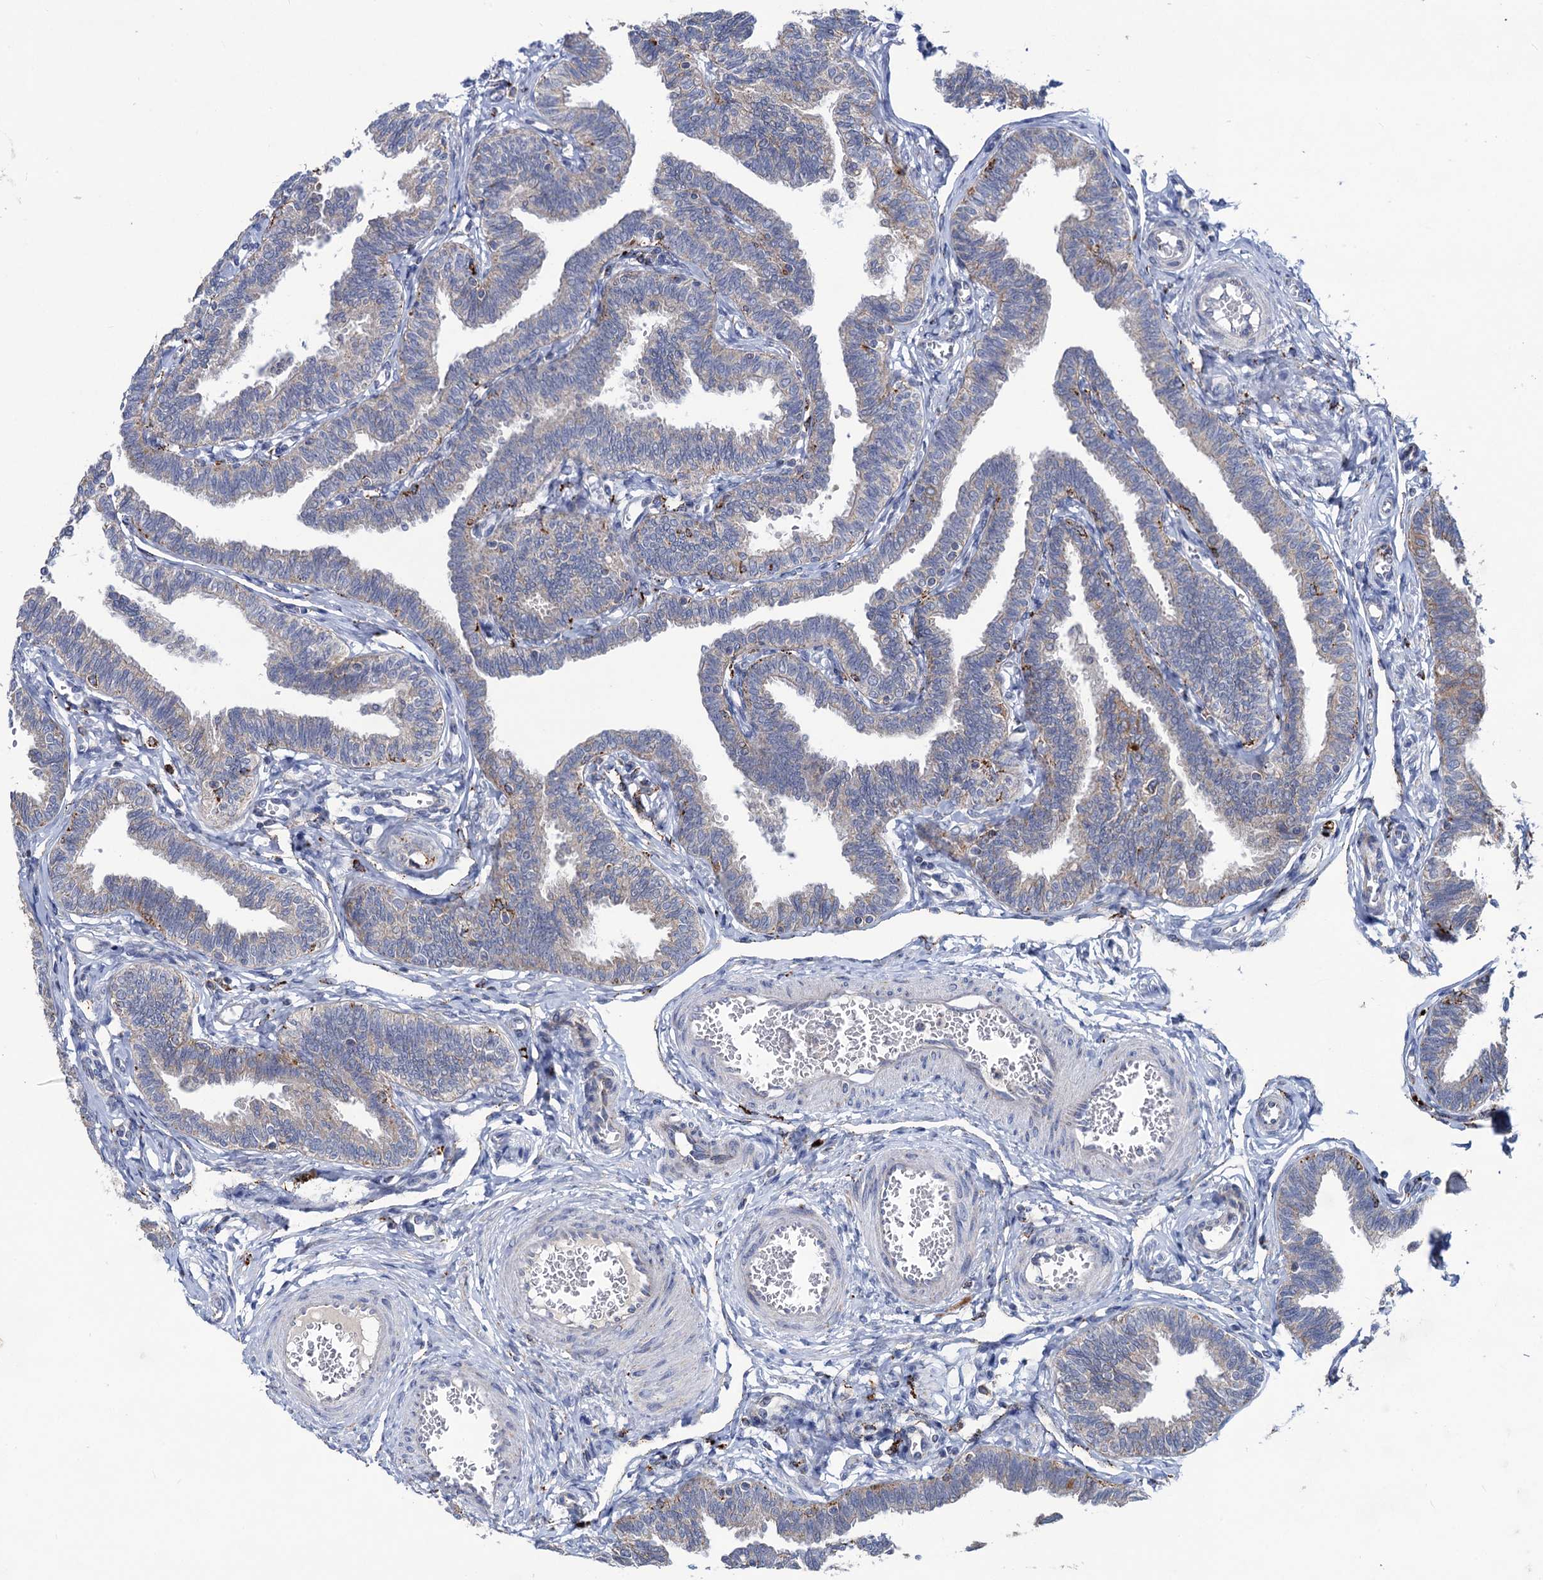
{"staining": {"intensity": "weak", "quantity": "<25%", "location": "cytoplasmic/membranous"}, "tissue": "fallopian tube", "cell_type": "Glandular cells", "image_type": "normal", "snomed": [{"axis": "morphology", "description": "Normal tissue, NOS"}, {"axis": "topography", "description": "Fallopian tube"}, {"axis": "topography", "description": "Ovary"}], "caption": "Immunohistochemistry image of benign human fallopian tube stained for a protein (brown), which reveals no staining in glandular cells.", "gene": "ANKS3", "patient": {"sex": "female", "age": 23}}